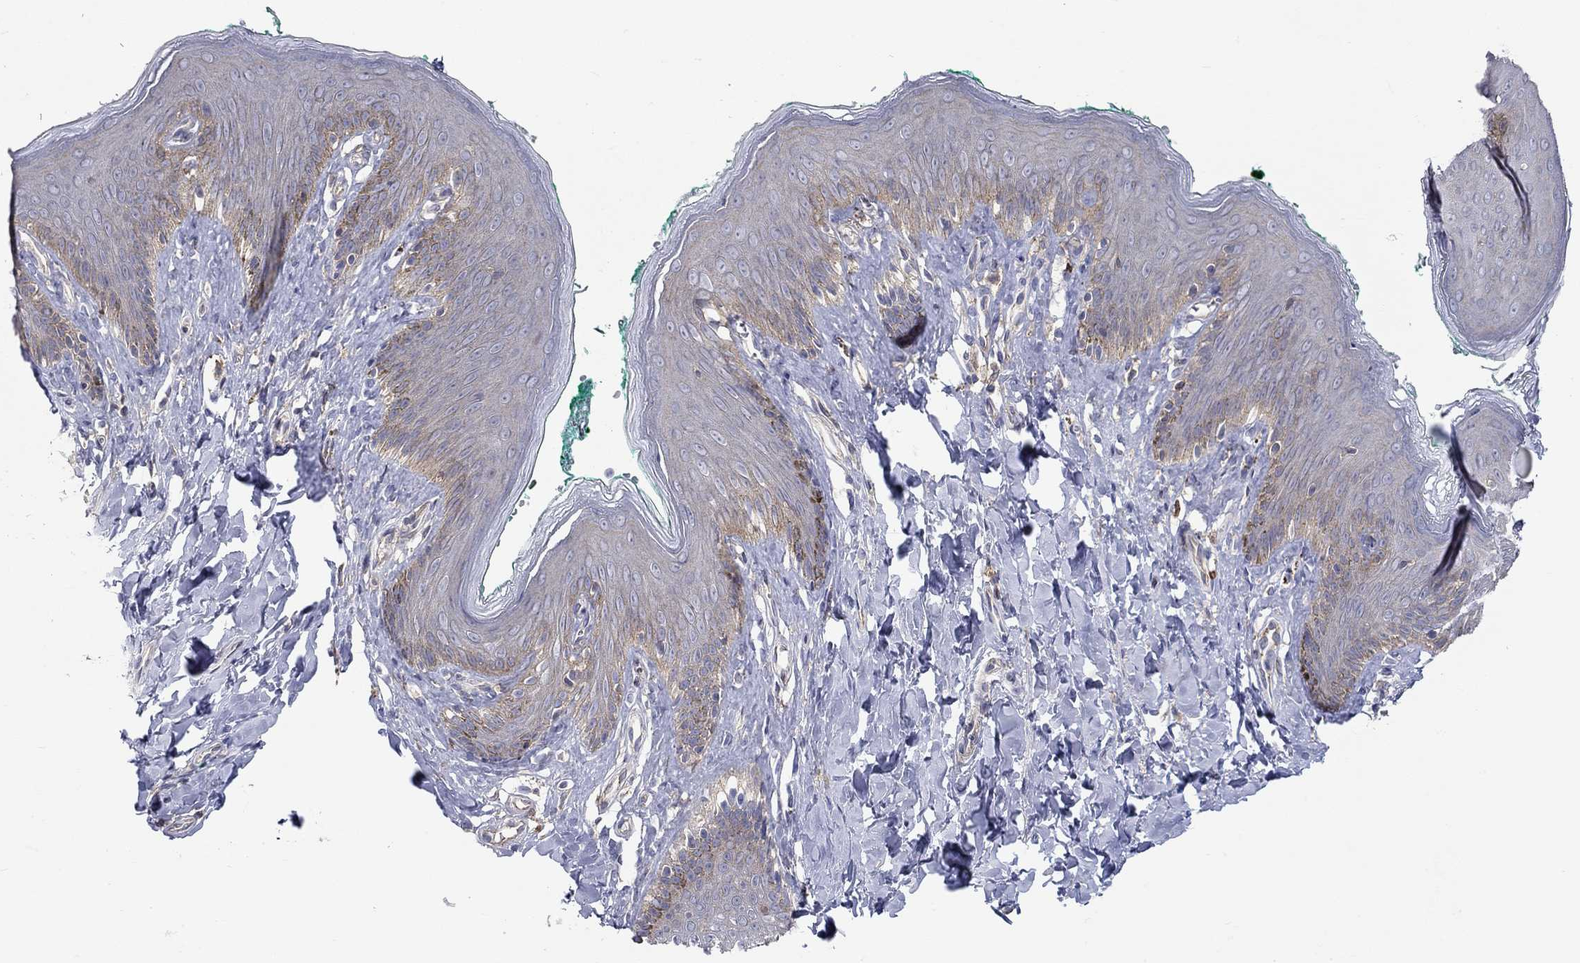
{"staining": {"intensity": "weak", "quantity": "<25%", "location": "cytoplasmic/membranous"}, "tissue": "skin", "cell_type": "Epidermal cells", "image_type": "normal", "snomed": [{"axis": "morphology", "description": "Normal tissue, NOS"}, {"axis": "topography", "description": "Vulva"}], "caption": "Immunohistochemistry (IHC) of unremarkable human skin exhibits no positivity in epidermal cells.", "gene": "PCDHGA10", "patient": {"sex": "female", "age": 66}}